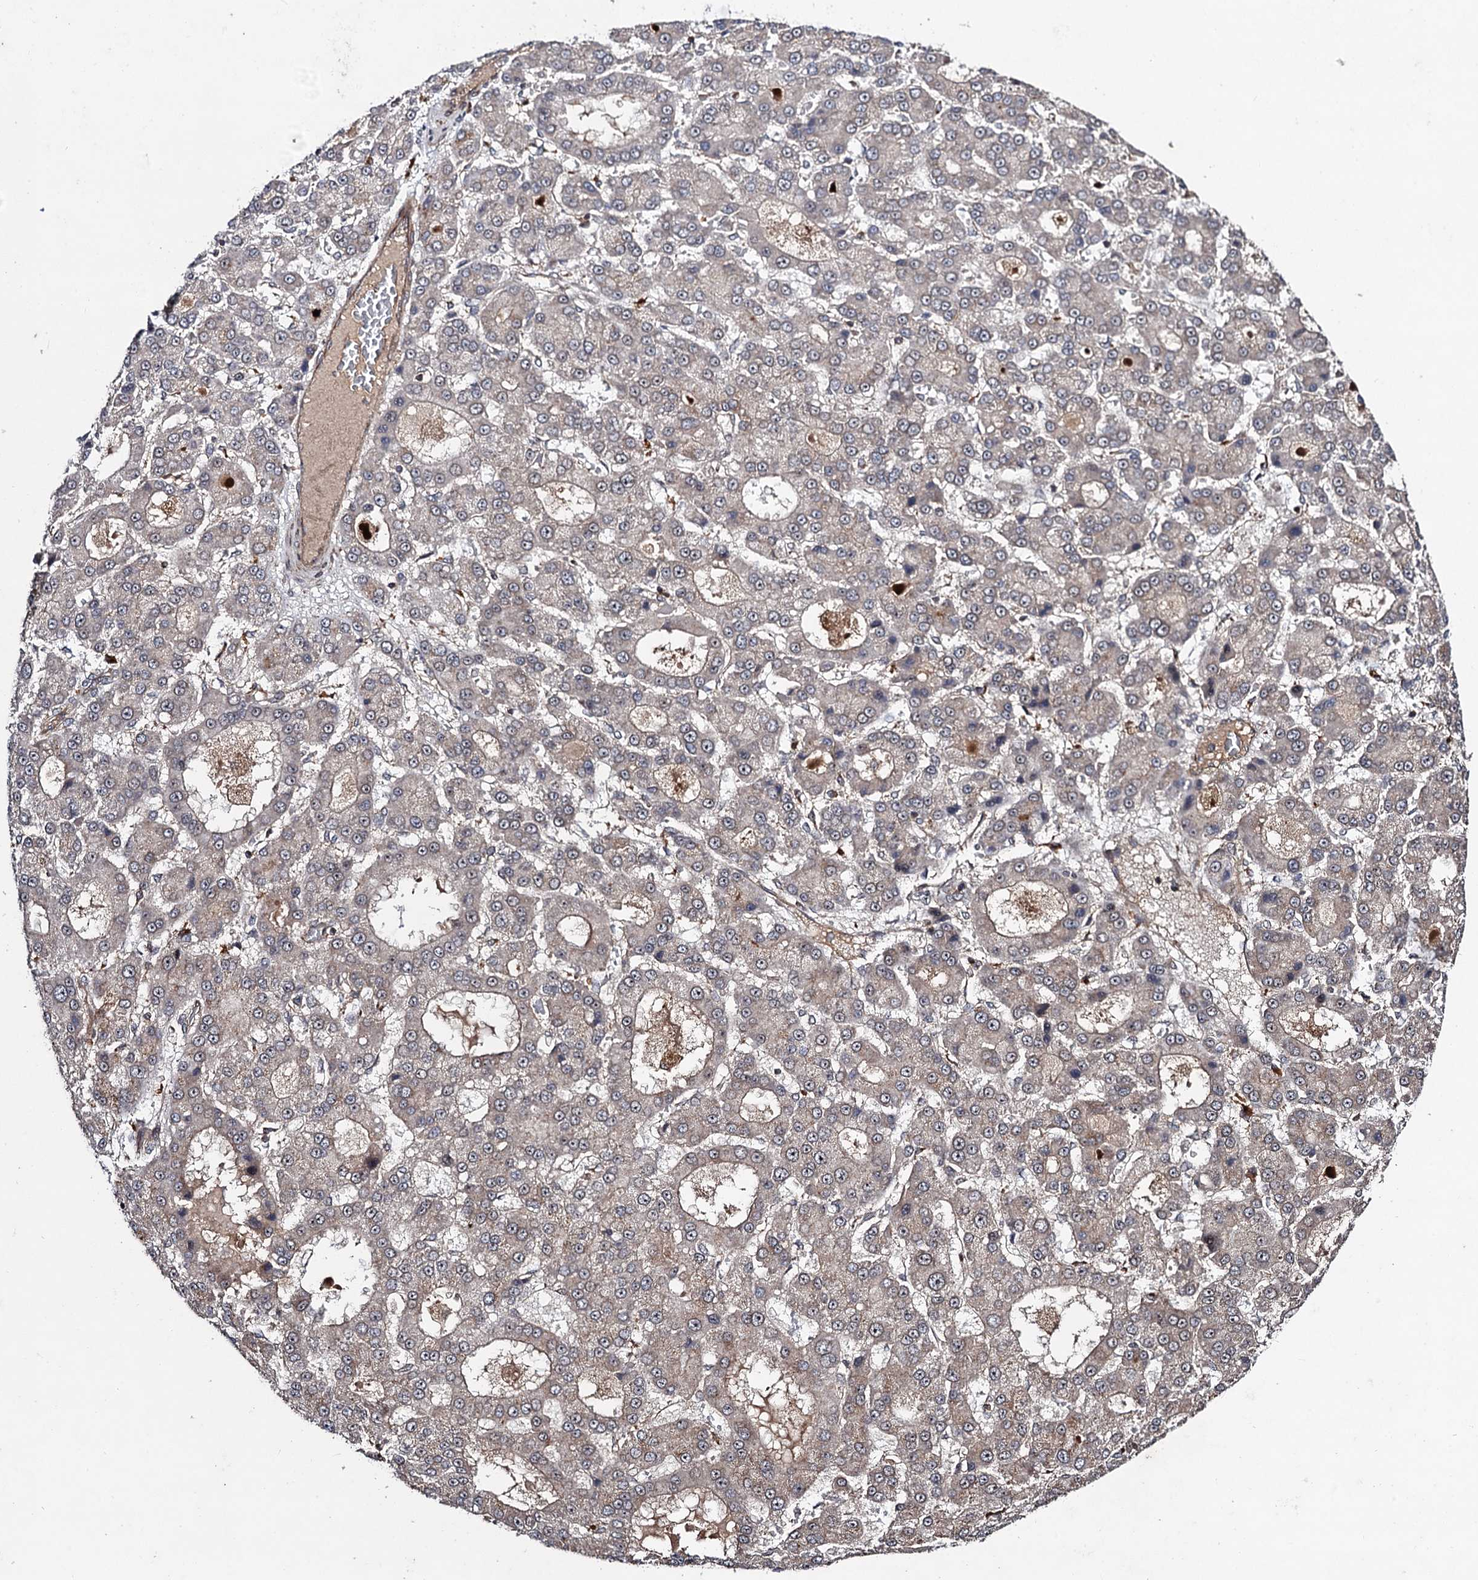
{"staining": {"intensity": "weak", "quantity": "<25%", "location": "cytoplasmic/membranous"}, "tissue": "liver cancer", "cell_type": "Tumor cells", "image_type": "cancer", "snomed": [{"axis": "morphology", "description": "Carcinoma, Hepatocellular, NOS"}, {"axis": "topography", "description": "Liver"}], "caption": "Liver cancer was stained to show a protein in brown. There is no significant positivity in tumor cells.", "gene": "KXD1", "patient": {"sex": "male", "age": 70}}